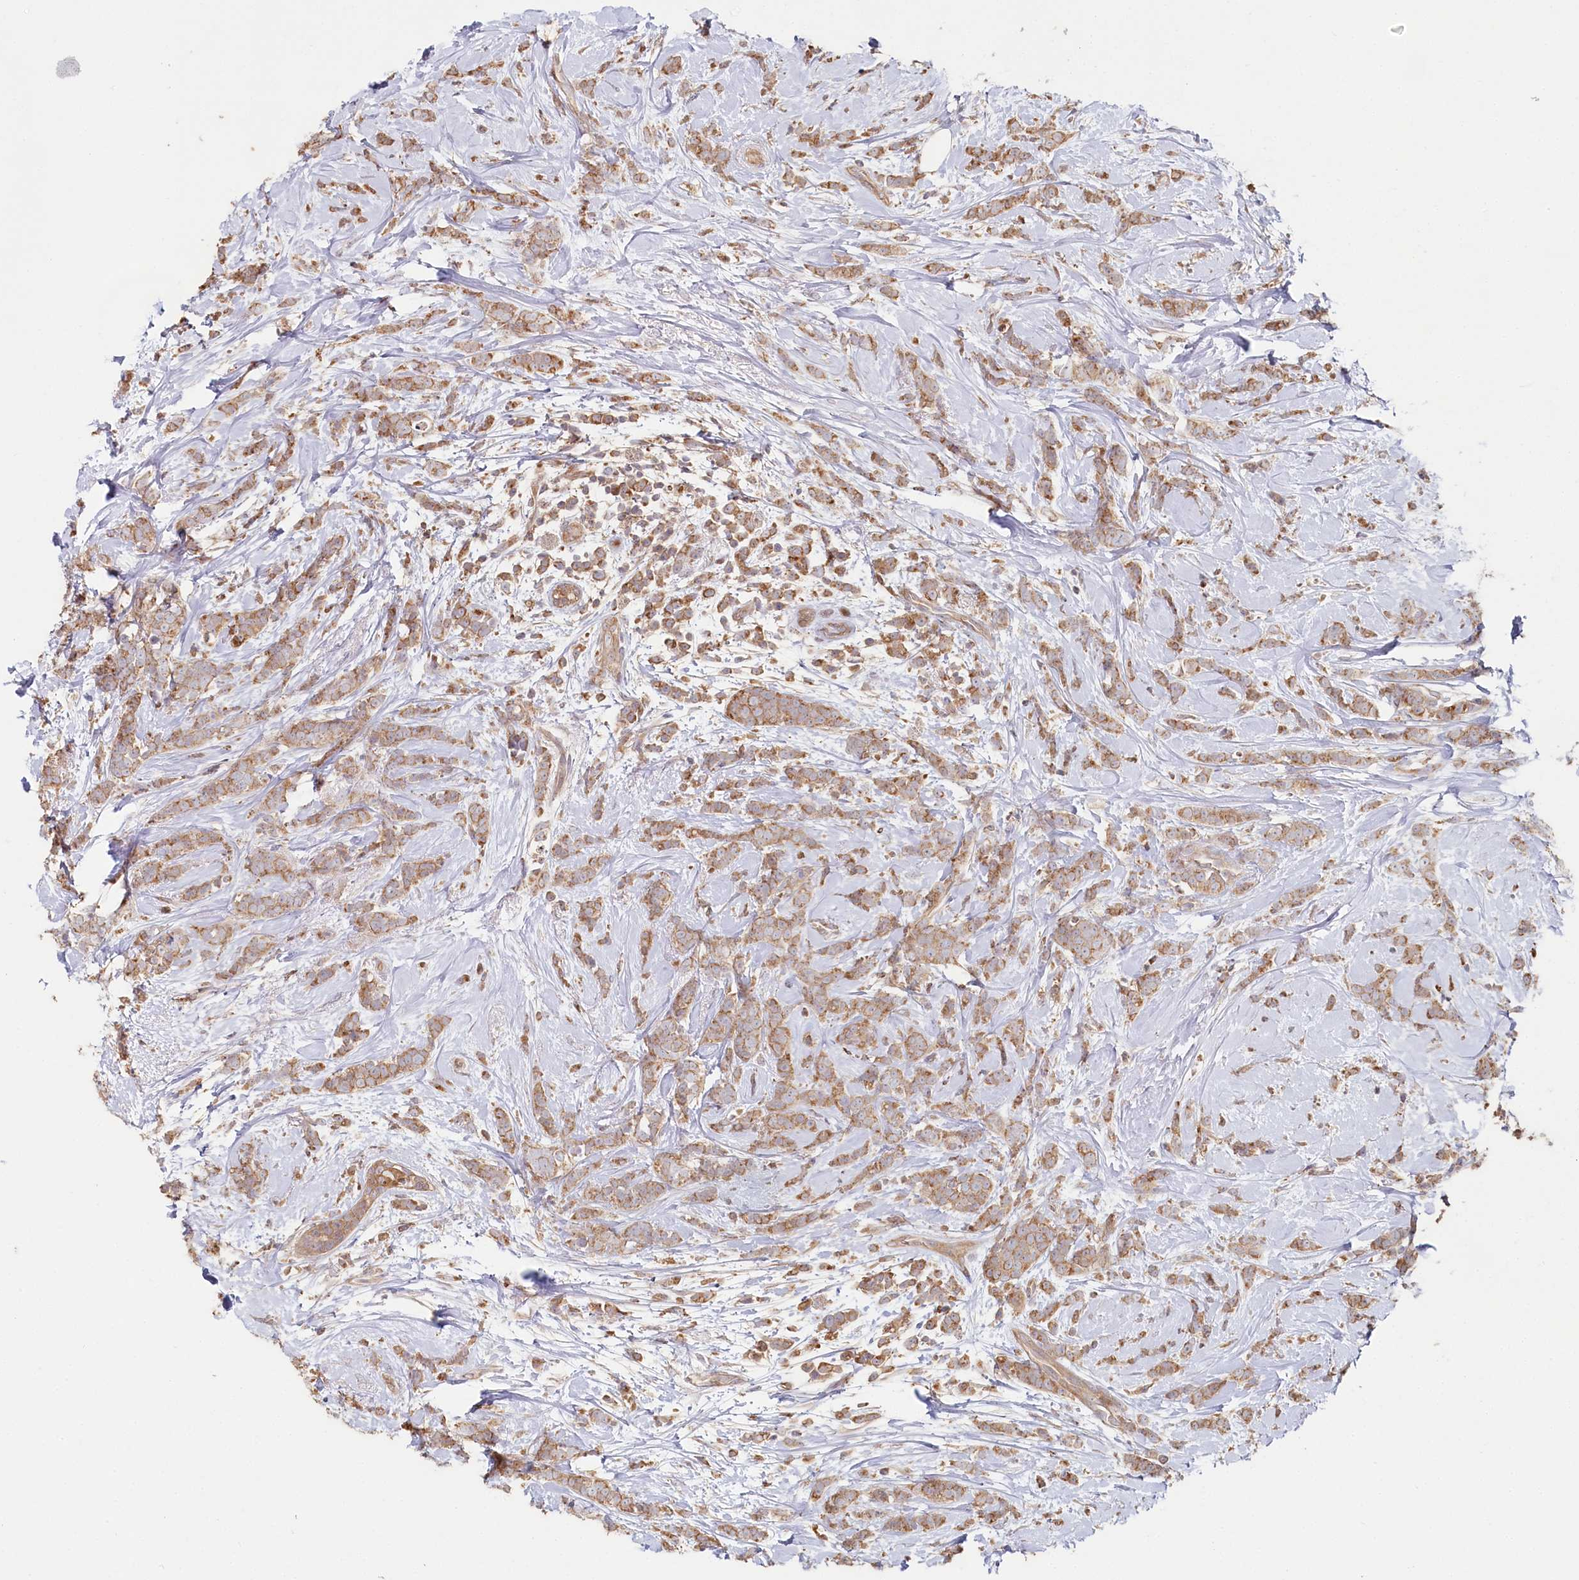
{"staining": {"intensity": "moderate", "quantity": ">75%", "location": "cytoplasmic/membranous"}, "tissue": "breast cancer", "cell_type": "Tumor cells", "image_type": "cancer", "snomed": [{"axis": "morphology", "description": "Lobular carcinoma"}, {"axis": "topography", "description": "Breast"}], "caption": "Tumor cells demonstrate moderate cytoplasmic/membranous expression in about >75% of cells in lobular carcinoma (breast).", "gene": "HAL", "patient": {"sex": "female", "age": 58}}